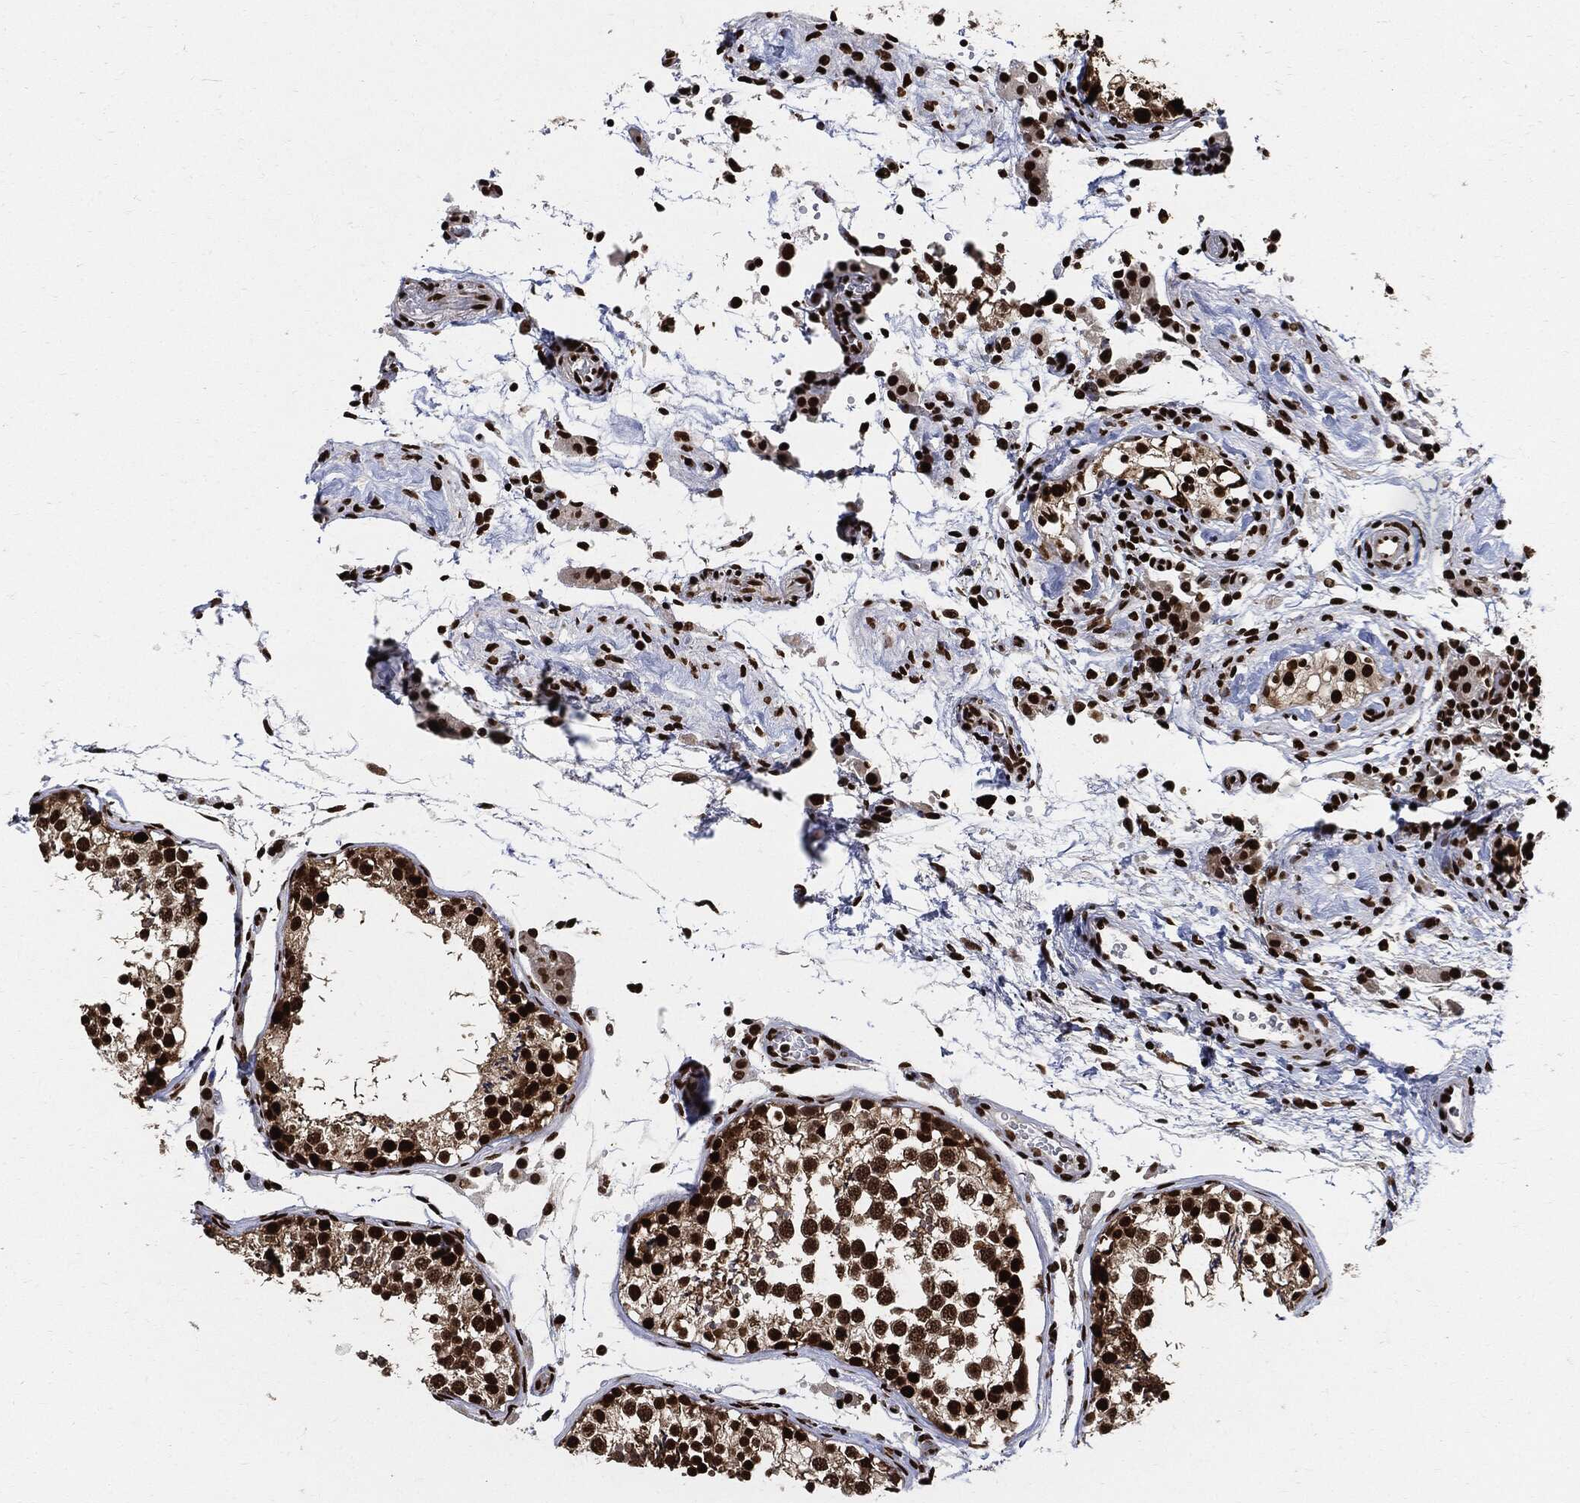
{"staining": {"intensity": "strong", "quantity": ">75%", "location": "nuclear"}, "tissue": "testis", "cell_type": "Cells in seminiferous ducts", "image_type": "normal", "snomed": [{"axis": "morphology", "description": "Normal tissue, NOS"}, {"axis": "topography", "description": "Testis"}], "caption": "Protein analysis of benign testis shows strong nuclear expression in about >75% of cells in seminiferous ducts.", "gene": "RECQL", "patient": {"sex": "male", "age": 29}}